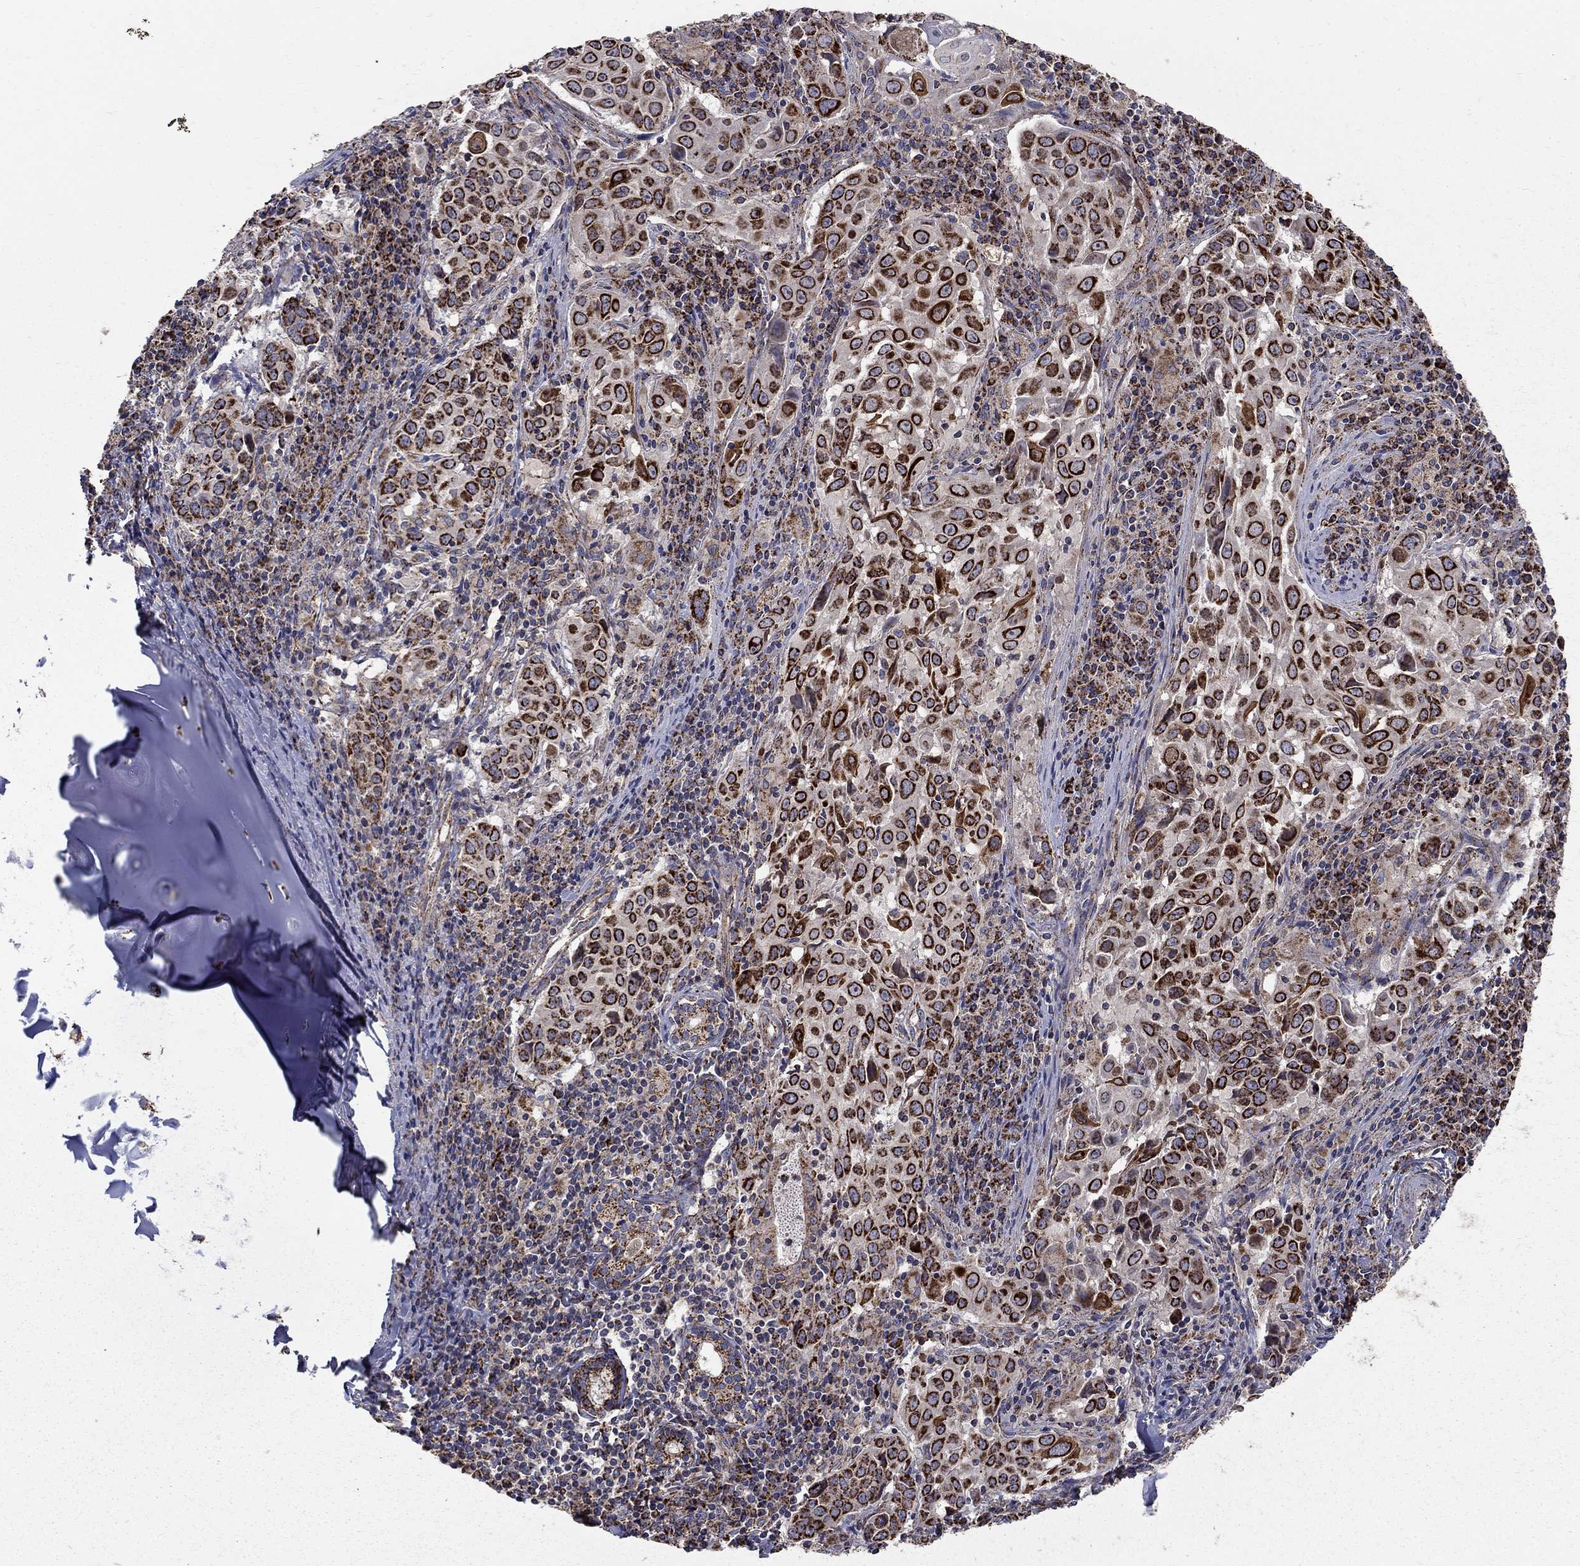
{"staining": {"intensity": "strong", "quantity": ">75%", "location": "cytoplasmic/membranous"}, "tissue": "lung cancer", "cell_type": "Tumor cells", "image_type": "cancer", "snomed": [{"axis": "morphology", "description": "Squamous cell carcinoma, NOS"}, {"axis": "topography", "description": "Lung"}], "caption": "Lung cancer was stained to show a protein in brown. There is high levels of strong cytoplasmic/membranous staining in approximately >75% of tumor cells. The staining was performed using DAB (3,3'-diaminobenzidine) to visualize the protein expression in brown, while the nuclei were stained in blue with hematoxylin (Magnification: 20x).", "gene": "GCSH", "patient": {"sex": "male", "age": 57}}